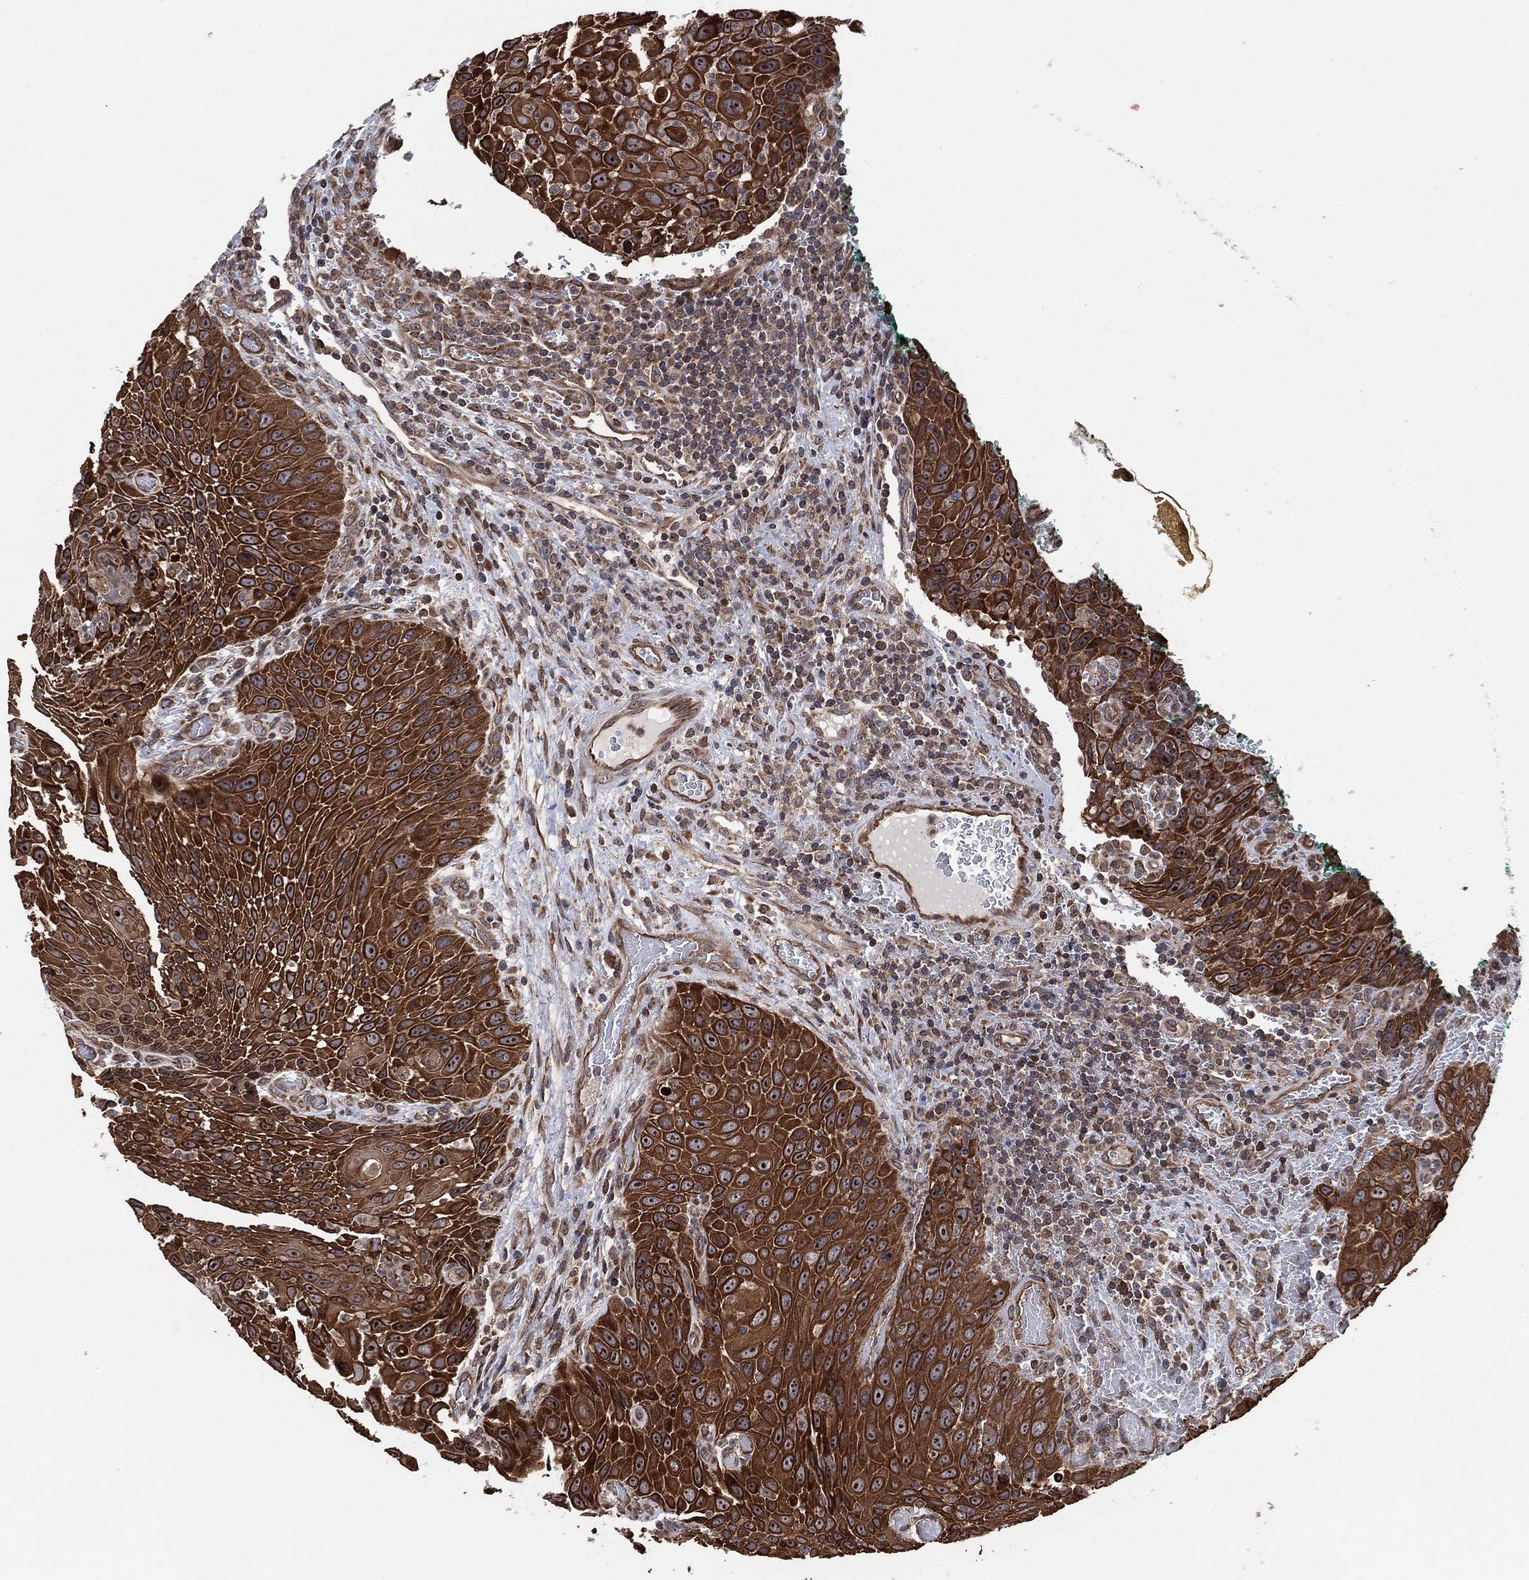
{"staining": {"intensity": "strong", "quantity": ">75%", "location": "cytoplasmic/membranous"}, "tissue": "head and neck cancer", "cell_type": "Tumor cells", "image_type": "cancer", "snomed": [{"axis": "morphology", "description": "Squamous cell carcinoma, NOS"}, {"axis": "topography", "description": "Head-Neck"}], "caption": "IHC histopathology image of human head and neck cancer (squamous cell carcinoma) stained for a protein (brown), which exhibits high levels of strong cytoplasmic/membranous staining in approximately >75% of tumor cells.", "gene": "TMCO1", "patient": {"sex": "male", "age": 69}}